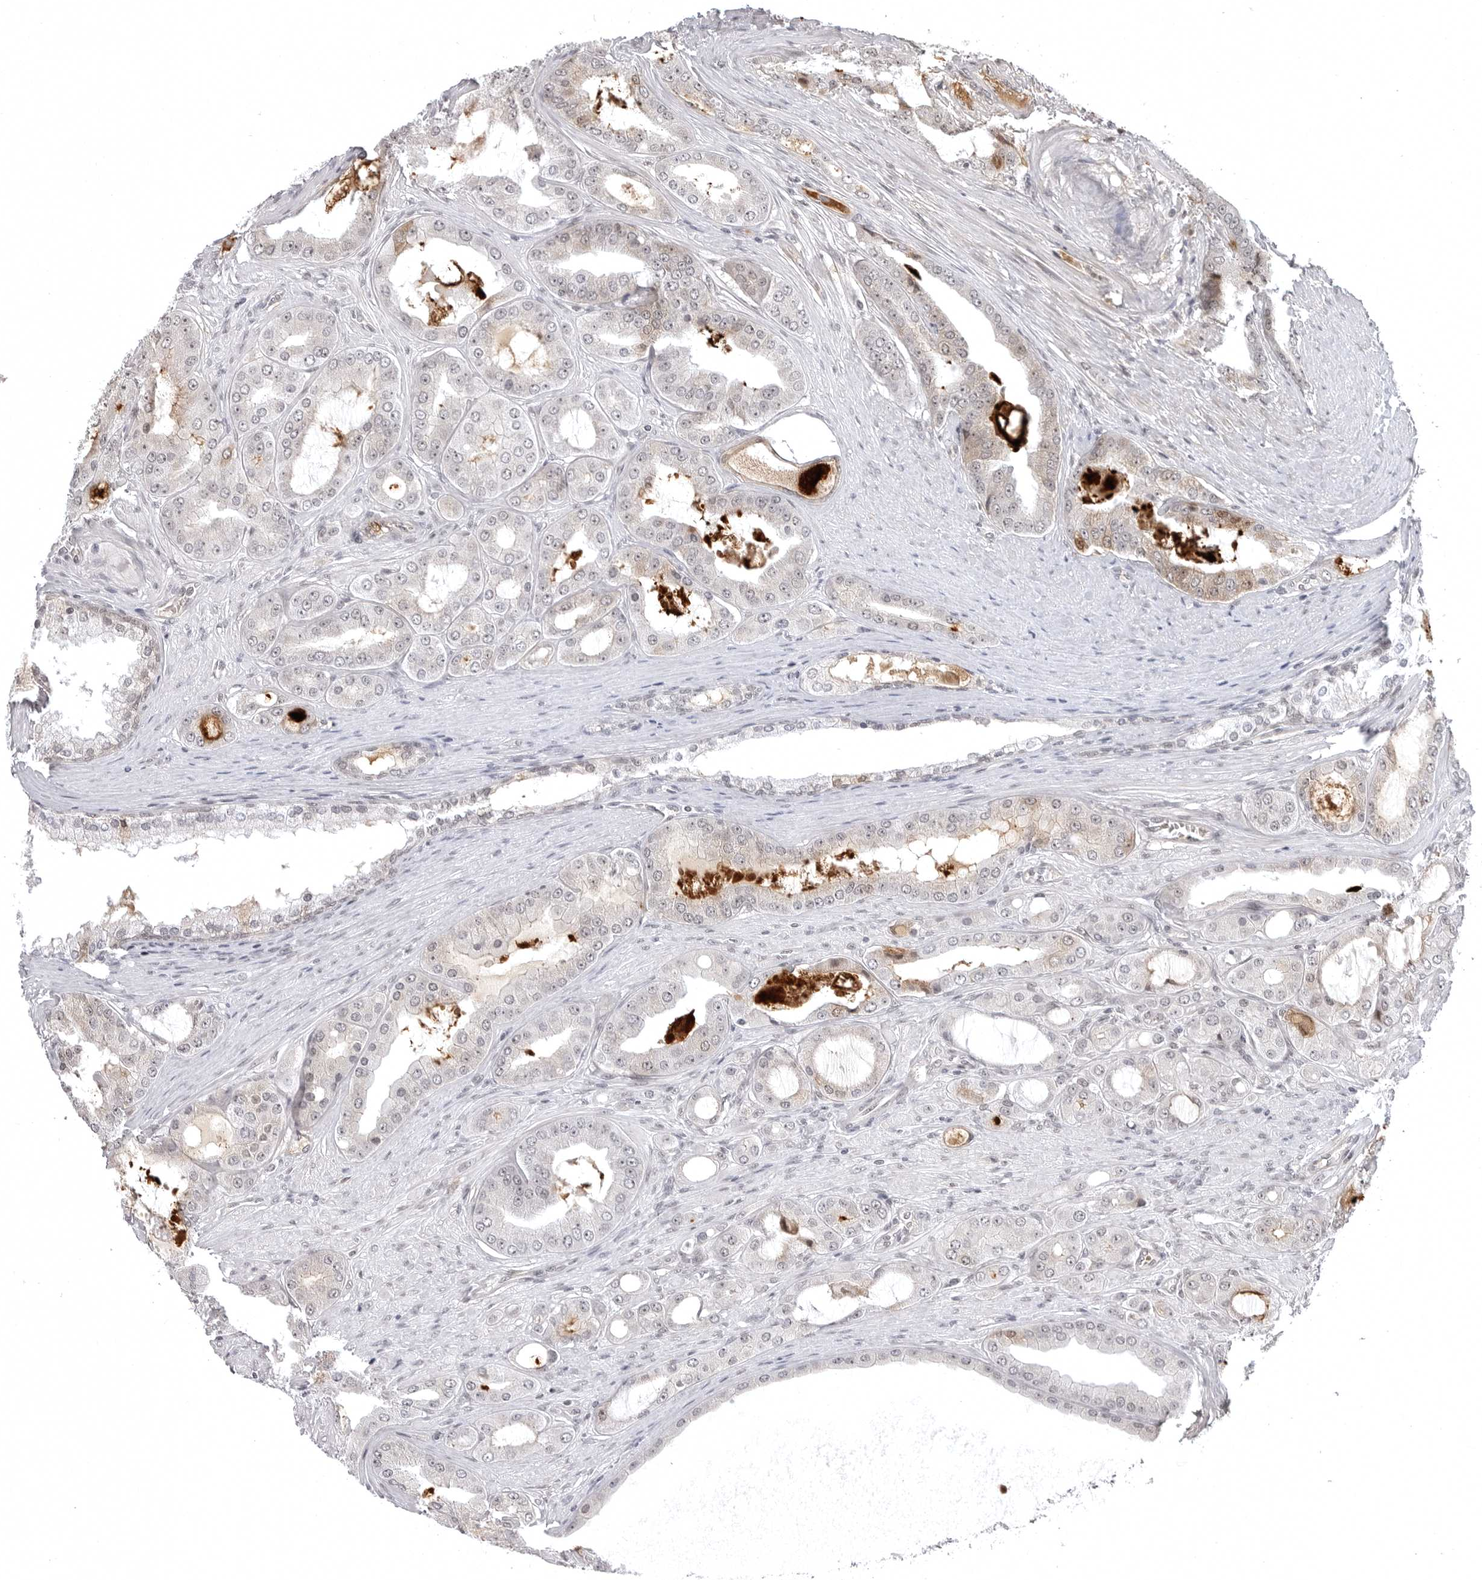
{"staining": {"intensity": "weak", "quantity": "<25%", "location": "cytoplasmic/membranous,nuclear"}, "tissue": "prostate cancer", "cell_type": "Tumor cells", "image_type": "cancer", "snomed": [{"axis": "morphology", "description": "Adenocarcinoma, High grade"}, {"axis": "topography", "description": "Prostate"}], "caption": "A high-resolution histopathology image shows immunohistochemistry staining of prostate cancer, which shows no significant staining in tumor cells.", "gene": "PHF3", "patient": {"sex": "male", "age": 60}}